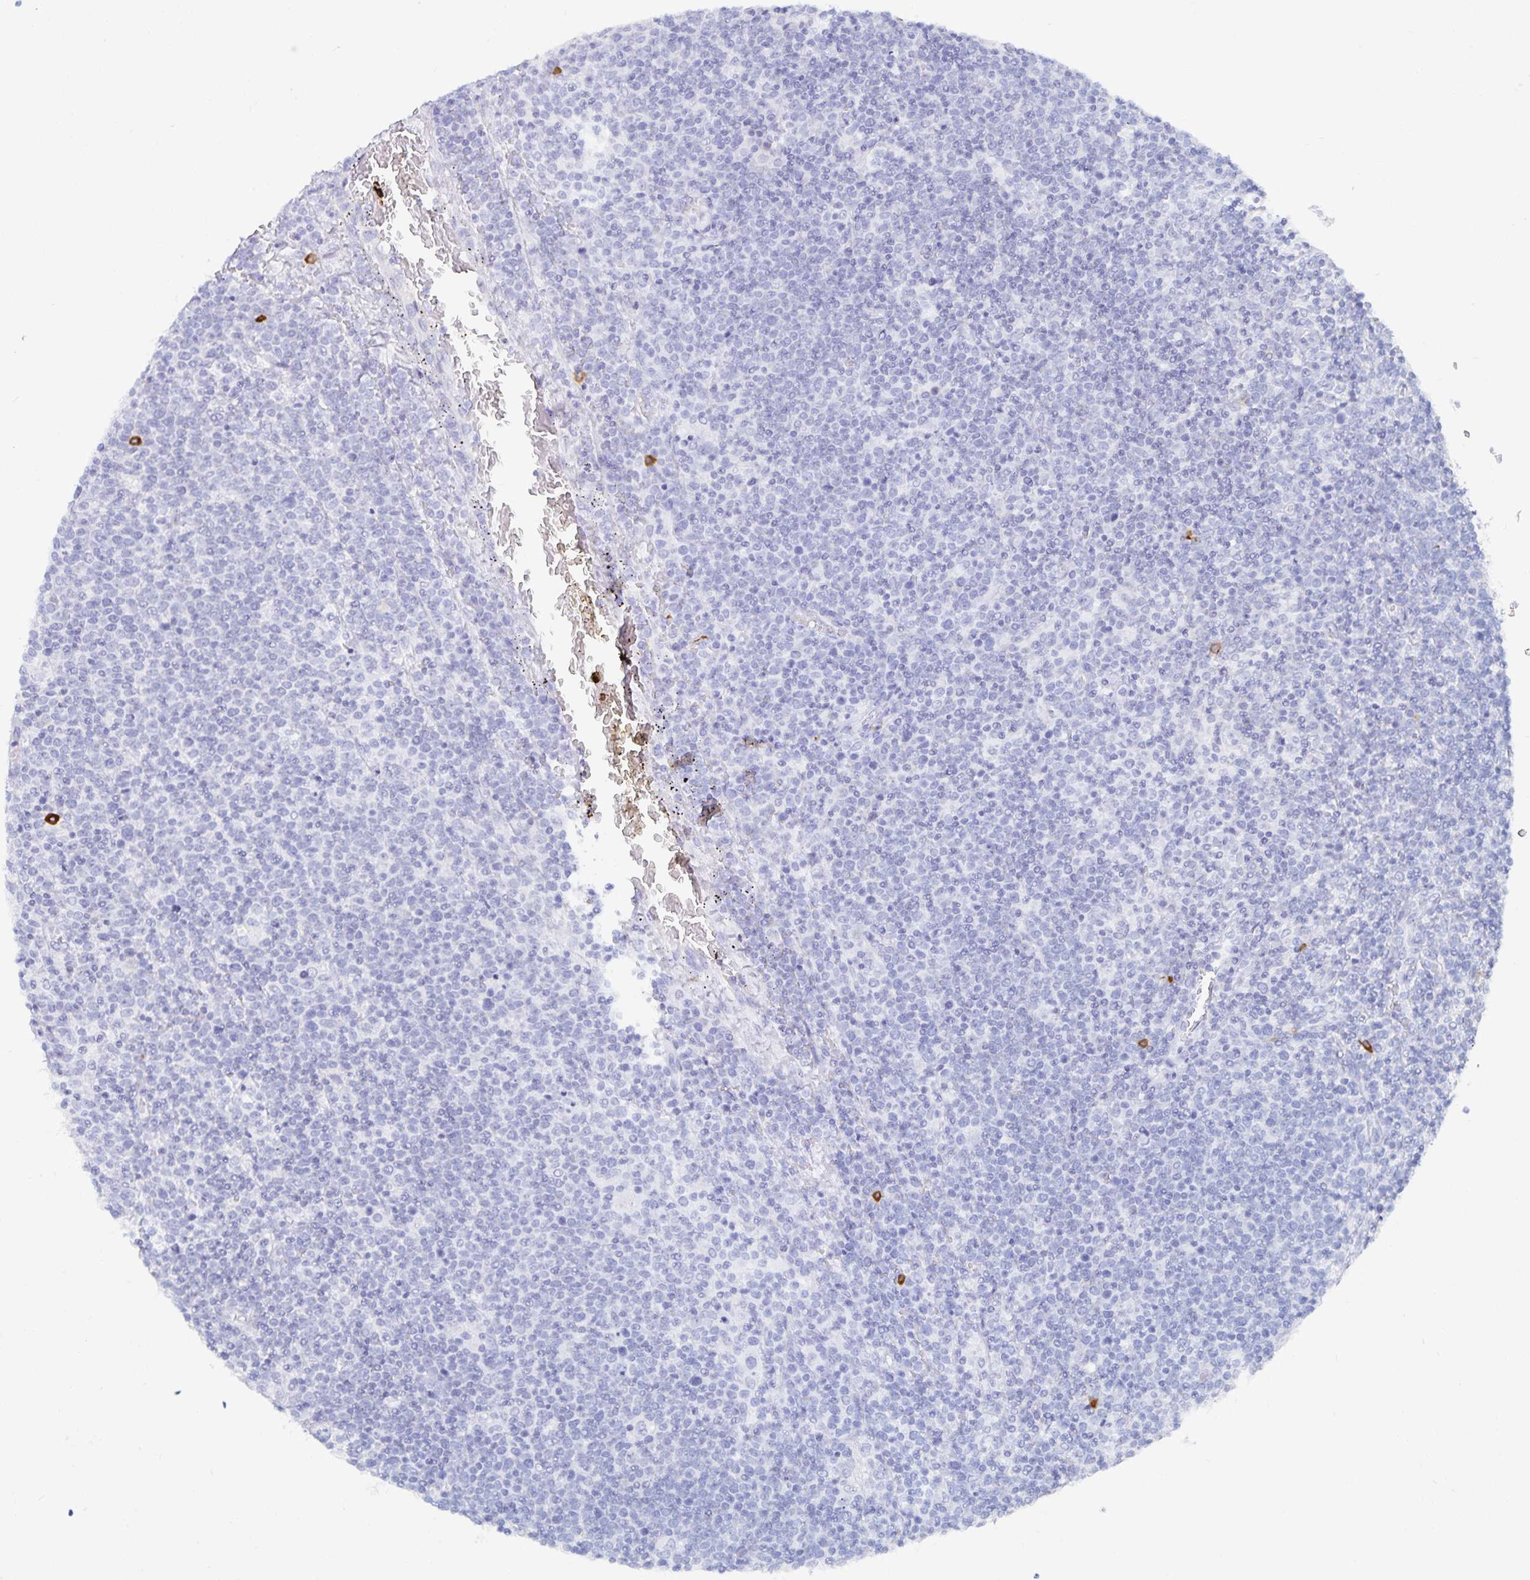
{"staining": {"intensity": "negative", "quantity": "none", "location": "none"}, "tissue": "lymphoma", "cell_type": "Tumor cells", "image_type": "cancer", "snomed": [{"axis": "morphology", "description": "Malignant lymphoma, non-Hodgkin's type, High grade"}, {"axis": "topography", "description": "Lymph node"}], "caption": "DAB (3,3'-diaminobenzidine) immunohistochemical staining of human high-grade malignant lymphoma, non-Hodgkin's type exhibits no significant expression in tumor cells.", "gene": "TNIP1", "patient": {"sex": "male", "age": 61}}